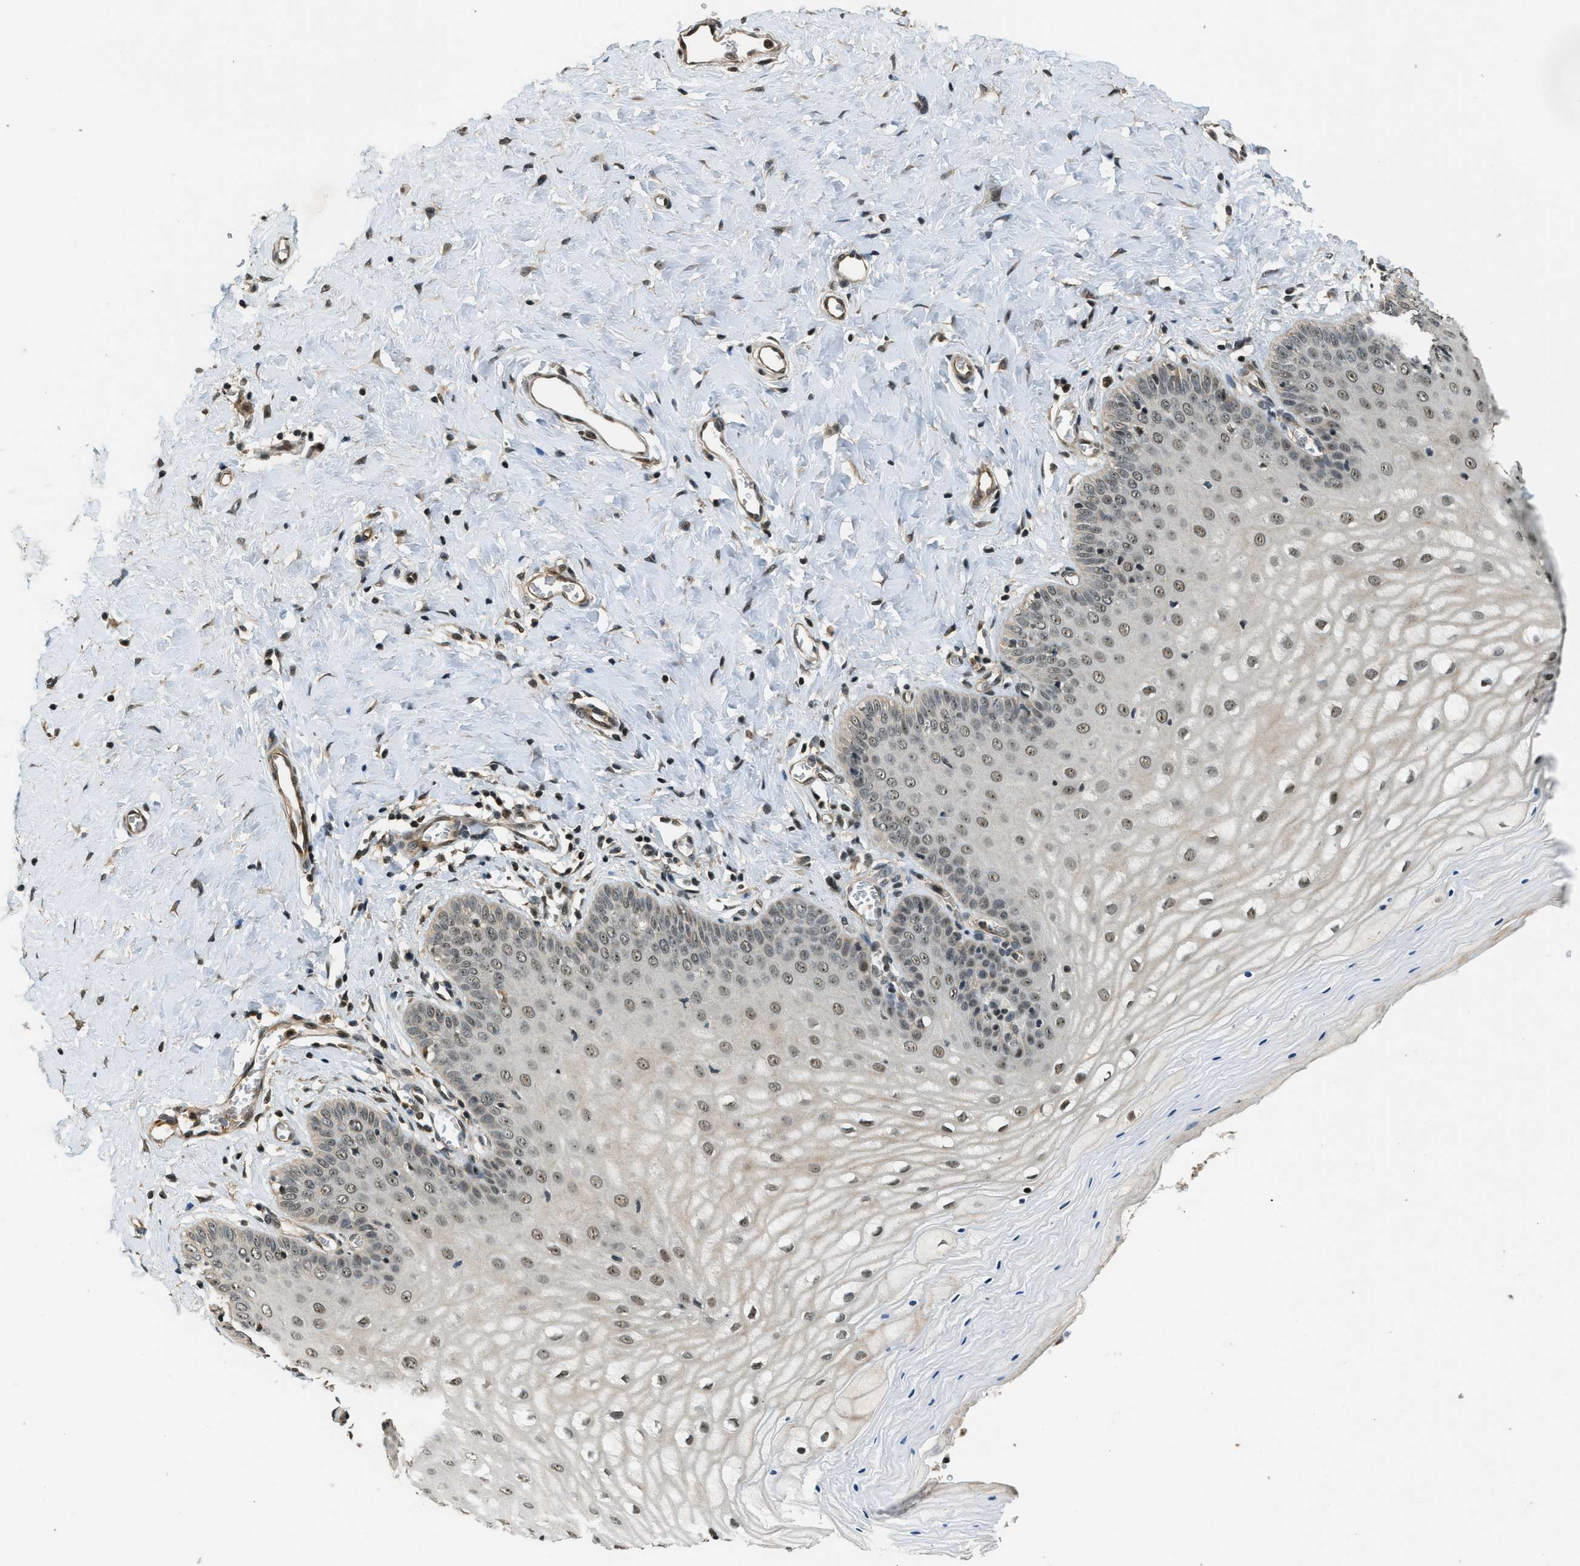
{"staining": {"intensity": "moderate", "quantity": ">75%", "location": "cytoplasmic/membranous"}, "tissue": "cervix", "cell_type": "Glandular cells", "image_type": "normal", "snomed": [{"axis": "morphology", "description": "Normal tissue, NOS"}, {"axis": "topography", "description": "Cervix"}], "caption": "Immunohistochemical staining of benign human cervix reveals moderate cytoplasmic/membranous protein staining in approximately >75% of glandular cells.", "gene": "MED21", "patient": {"sex": "female", "age": 55}}